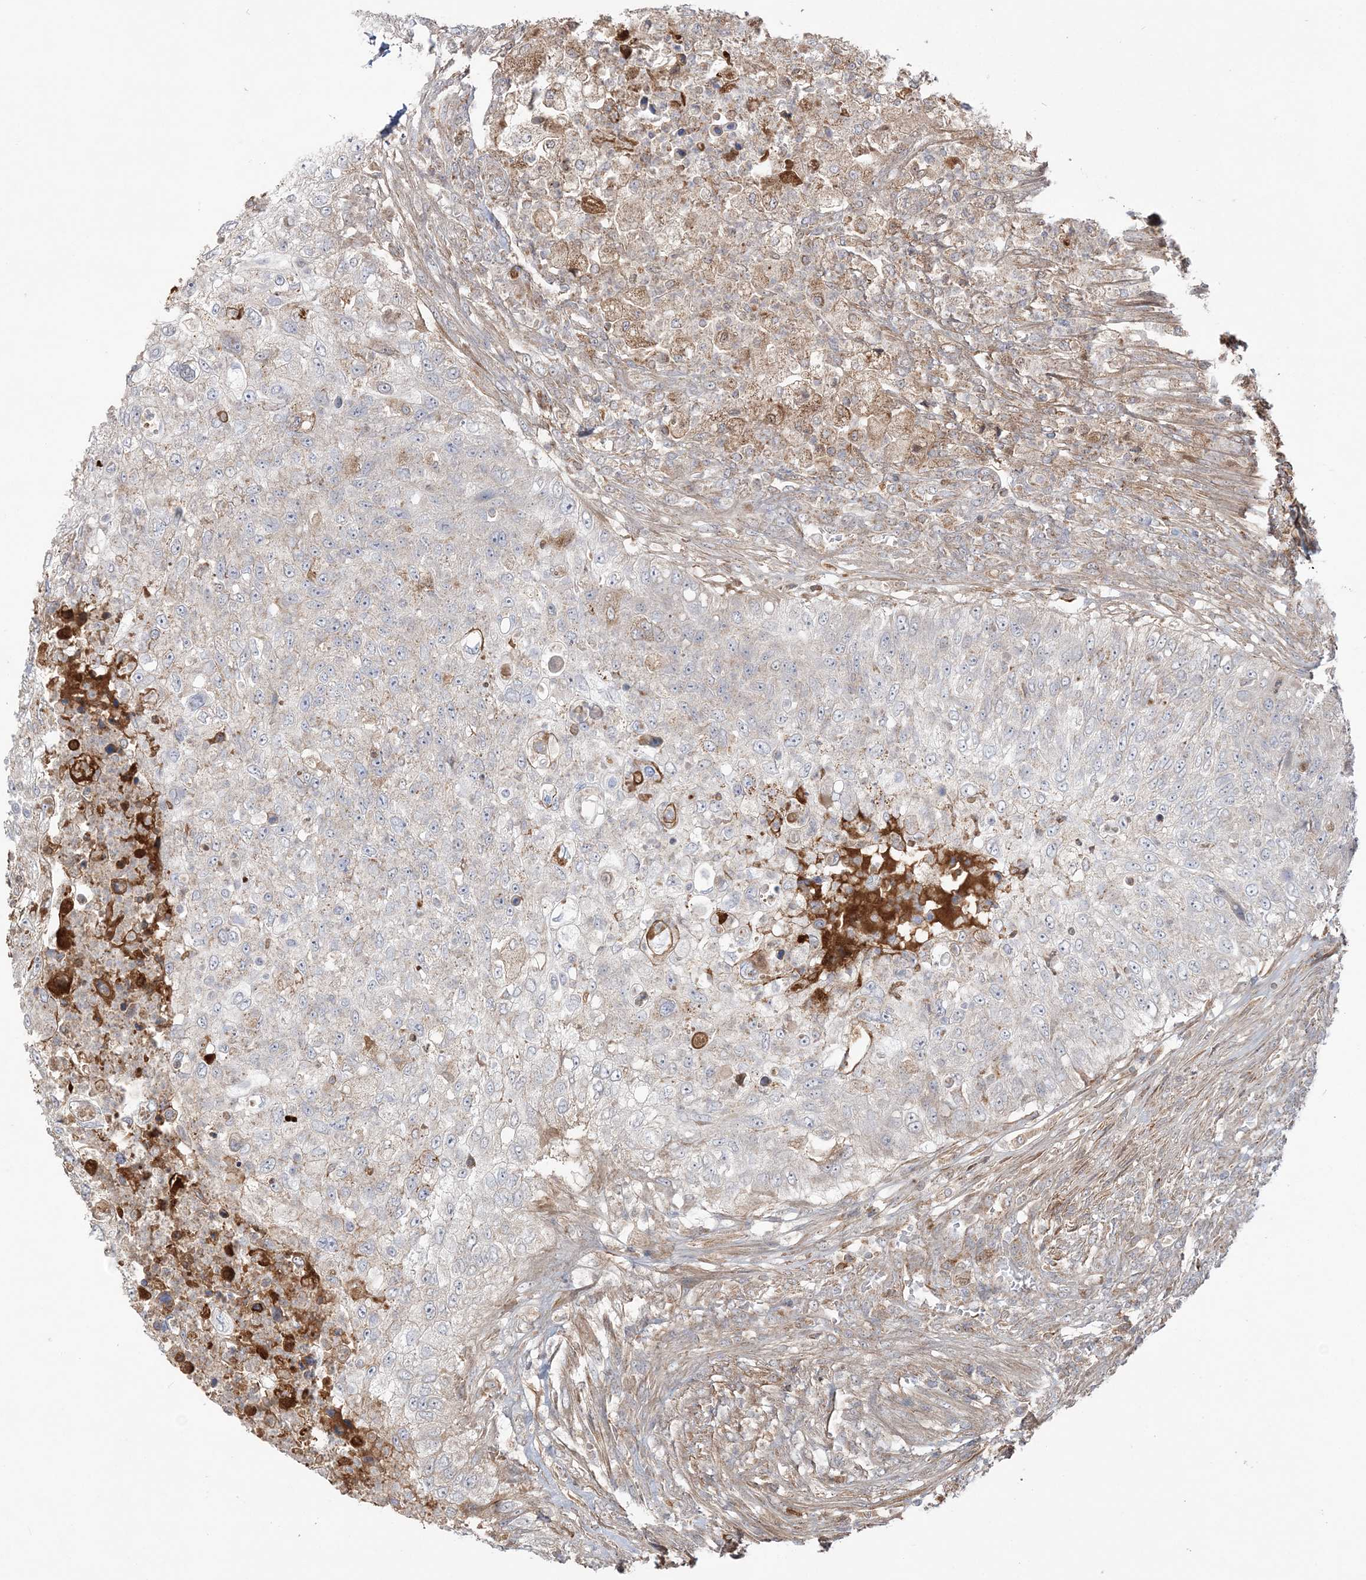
{"staining": {"intensity": "negative", "quantity": "none", "location": "none"}, "tissue": "urothelial cancer", "cell_type": "Tumor cells", "image_type": "cancer", "snomed": [{"axis": "morphology", "description": "Urothelial carcinoma, High grade"}, {"axis": "topography", "description": "Urinary bladder"}], "caption": "Protein analysis of urothelial cancer reveals no significant positivity in tumor cells.", "gene": "SCLT1", "patient": {"sex": "female", "age": 60}}